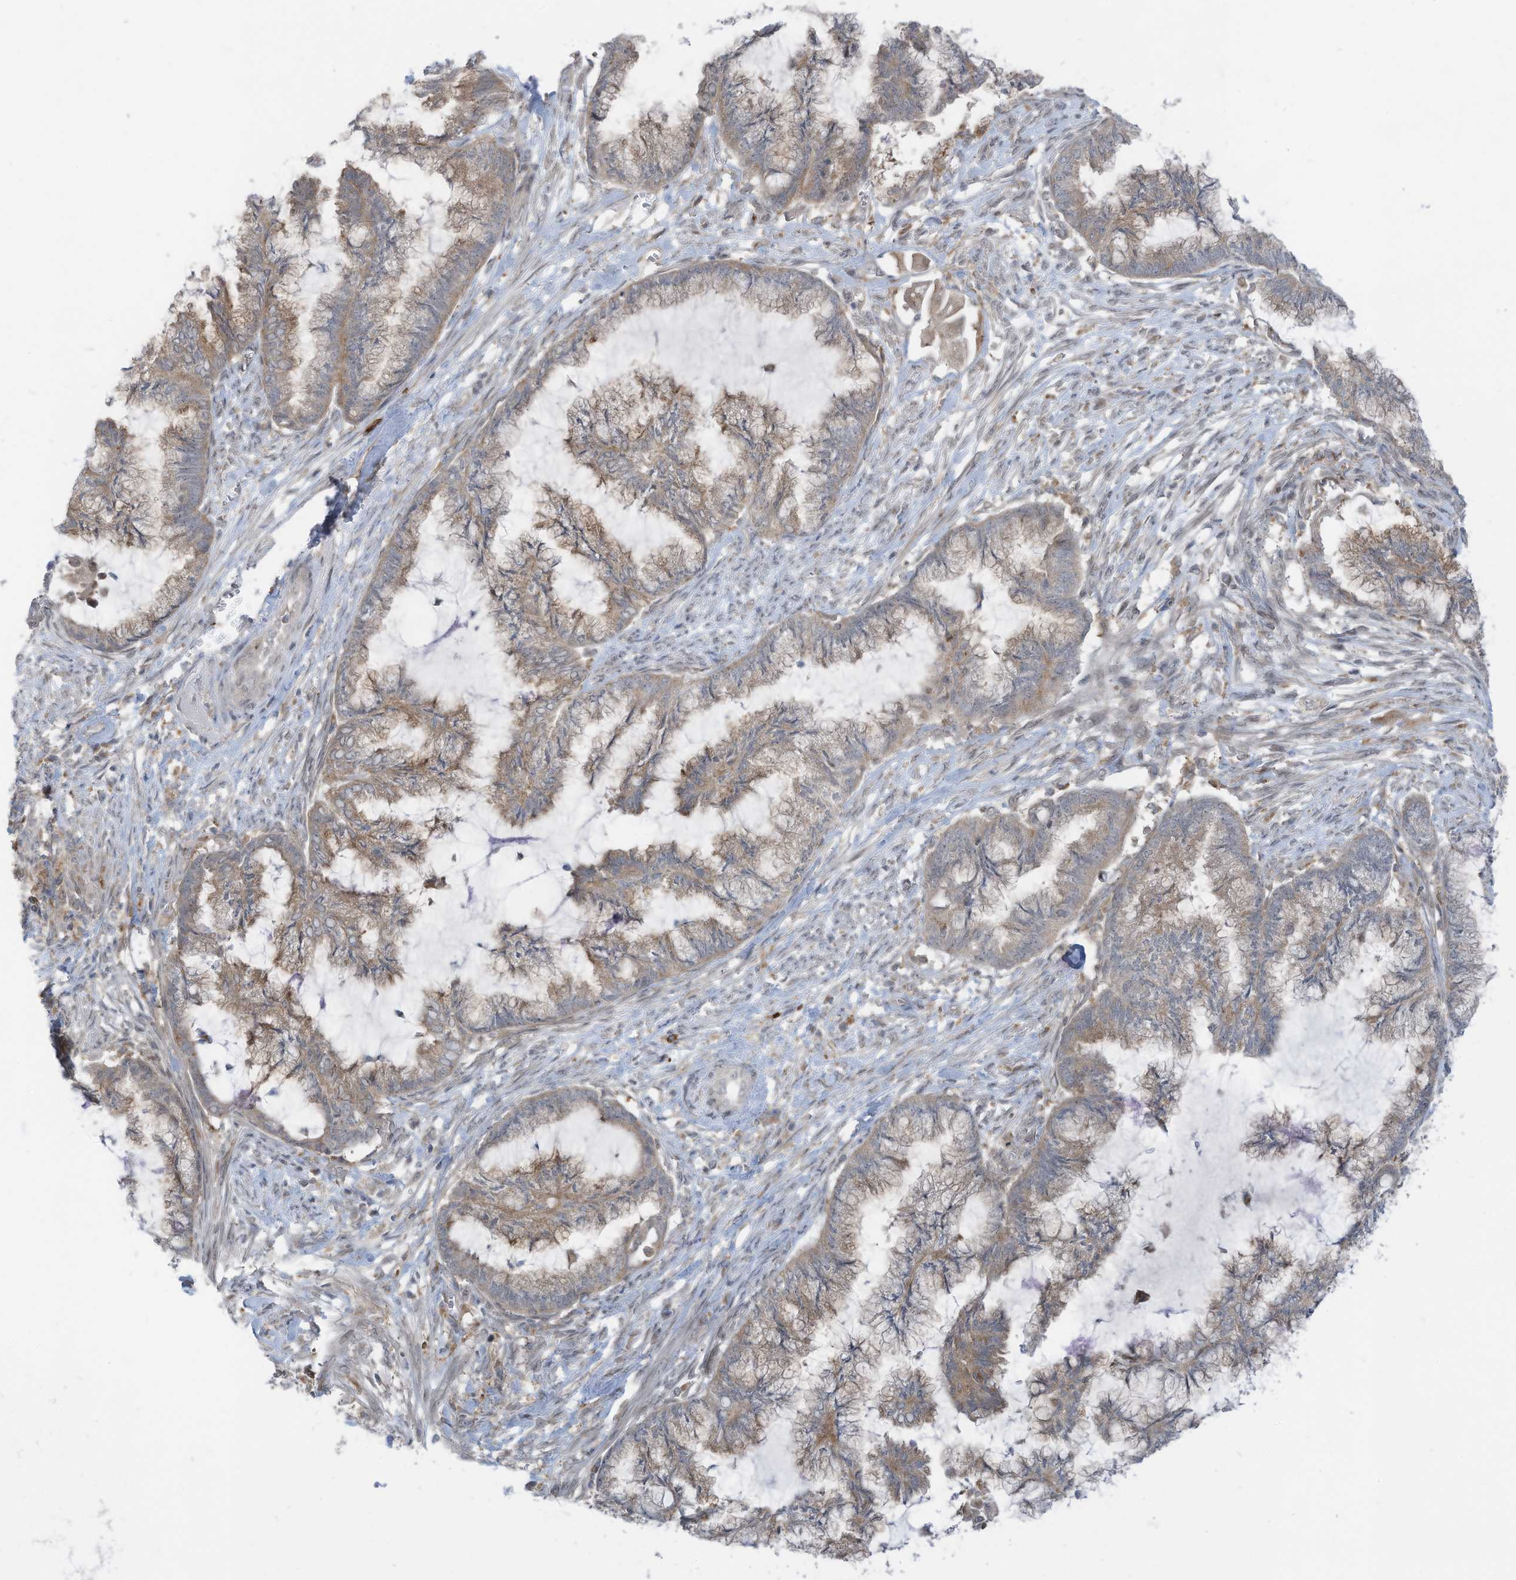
{"staining": {"intensity": "weak", "quantity": ">75%", "location": "cytoplasmic/membranous"}, "tissue": "endometrial cancer", "cell_type": "Tumor cells", "image_type": "cancer", "snomed": [{"axis": "morphology", "description": "Adenocarcinoma, NOS"}, {"axis": "topography", "description": "Endometrium"}], "caption": "Immunohistochemistry image of endometrial cancer stained for a protein (brown), which exhibits low levels of weak cytoplasmic/membranous expression in approximately >75% of tumor cells.", "gene": "DZIP3", "patient": {"sex": "female", "age": 86}}